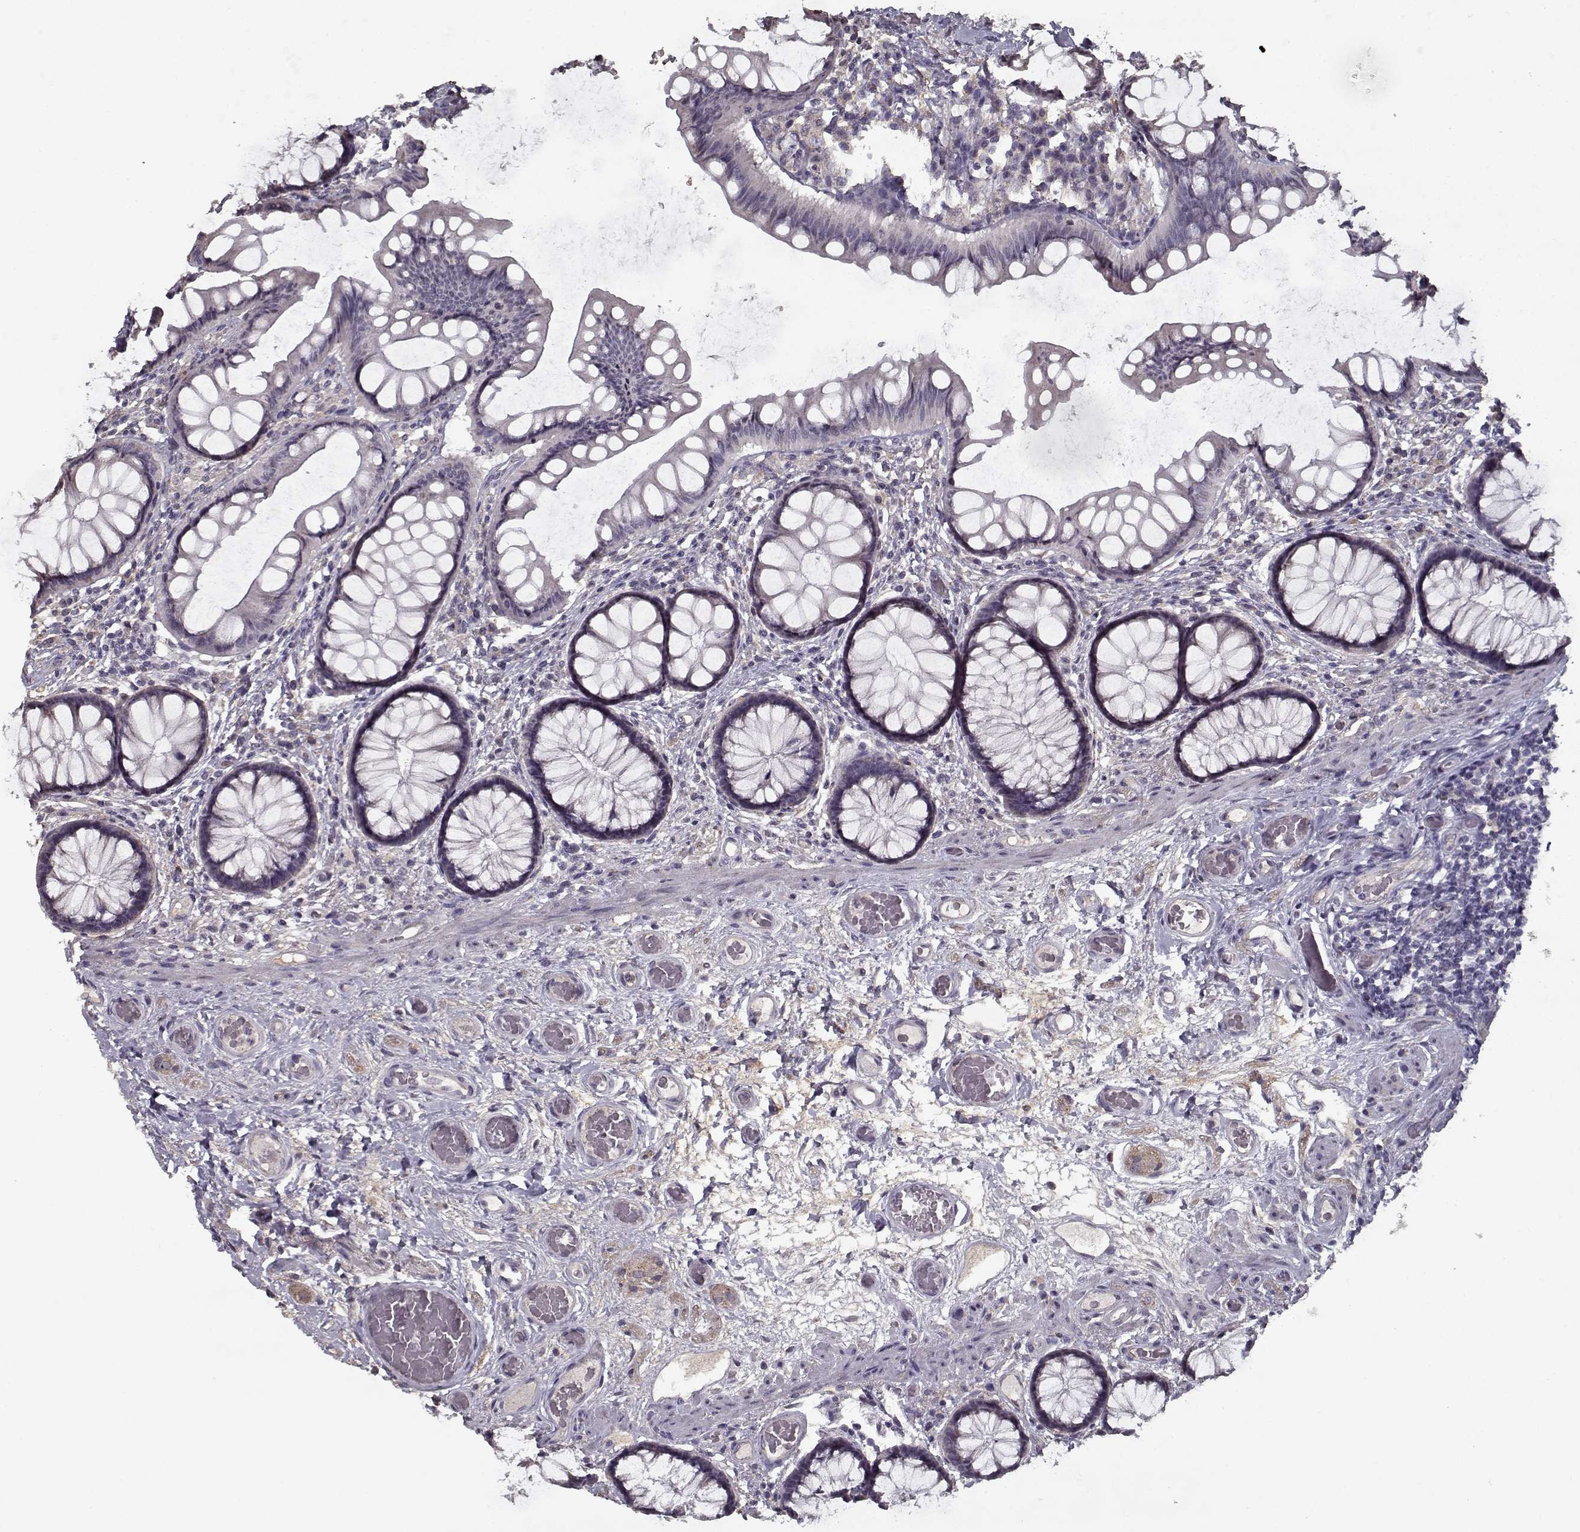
{"staining": {"intensity": "negative", "quantity": "none", "location": "none"}, "tissue": "colon", "cell_type": "Endothelial cells", "image_type": "normal", "snomed": [{"axis": "morphology", "description": "Normal tissue, NOS"}, {"axis": "topography", "description": "Colon"}], "caption": "DAB immunohistochemical staining of normal human colon shows no significant expression in endothelial cells.", "gene": "LAMA2", "patient": {"sex": "female", "age": 65}}